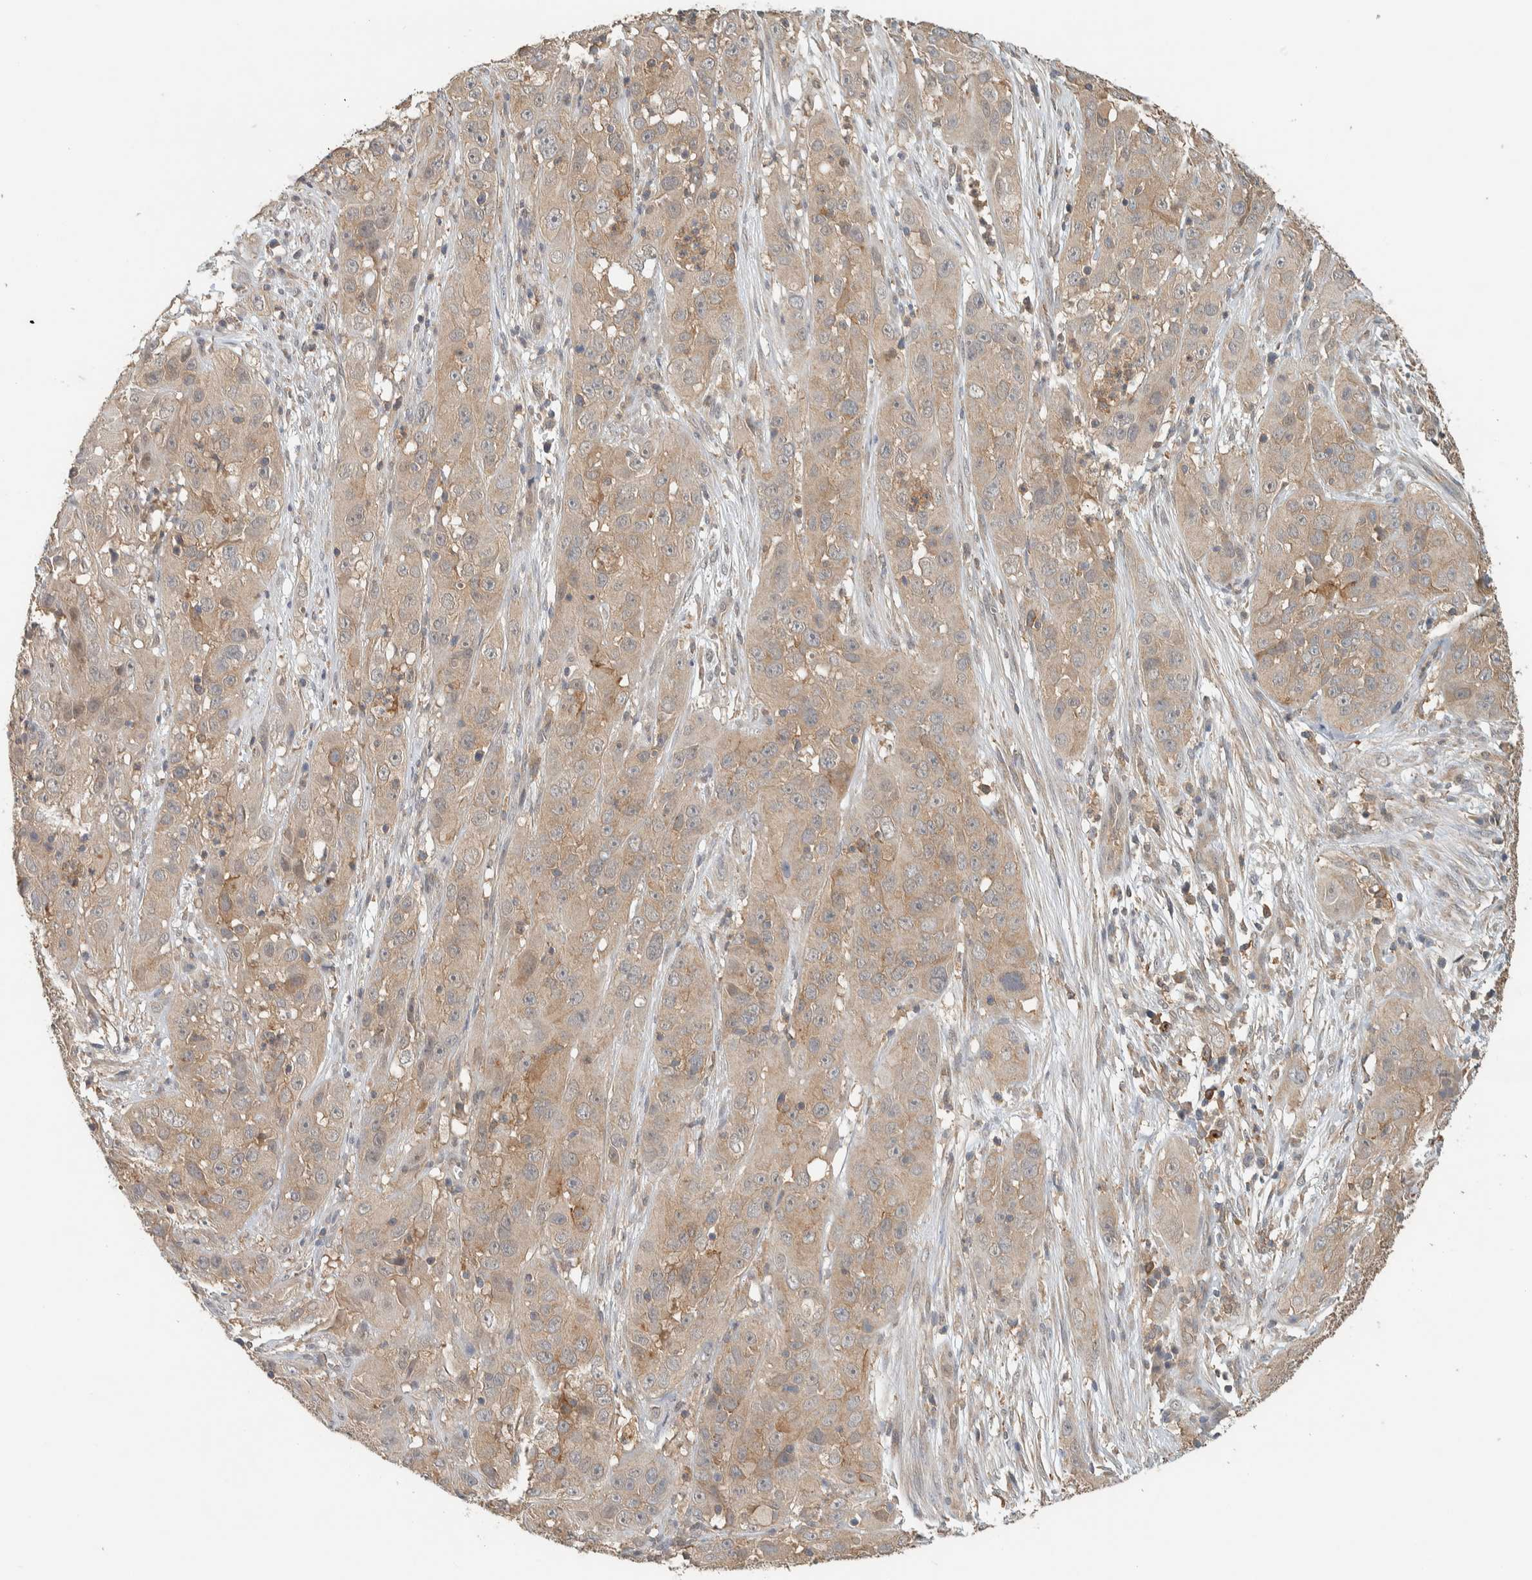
{"staining": {"intensity": "weak", "quantity": ">75%", "location": "cytoplasmic/membranous"}, "tissue": "cervical cancer", "cell_type": "Tumor cells", "image_type": "cancer", "snomed": [{"axis": "morphology", "description": "Squamous cell carcinoma, NOS"}, {"axis": "topography", "description": "Cervix"}], "caption": "This is an image of immunohistochemistry (IHC) staining of cervical cancer (squamous cell carcinoma), which shows weak positivity in the cytoplasmic/membranous of tumor cells.", "gene": "RAB11FIP1", "patient": {"sex": "female", "age": 32}}